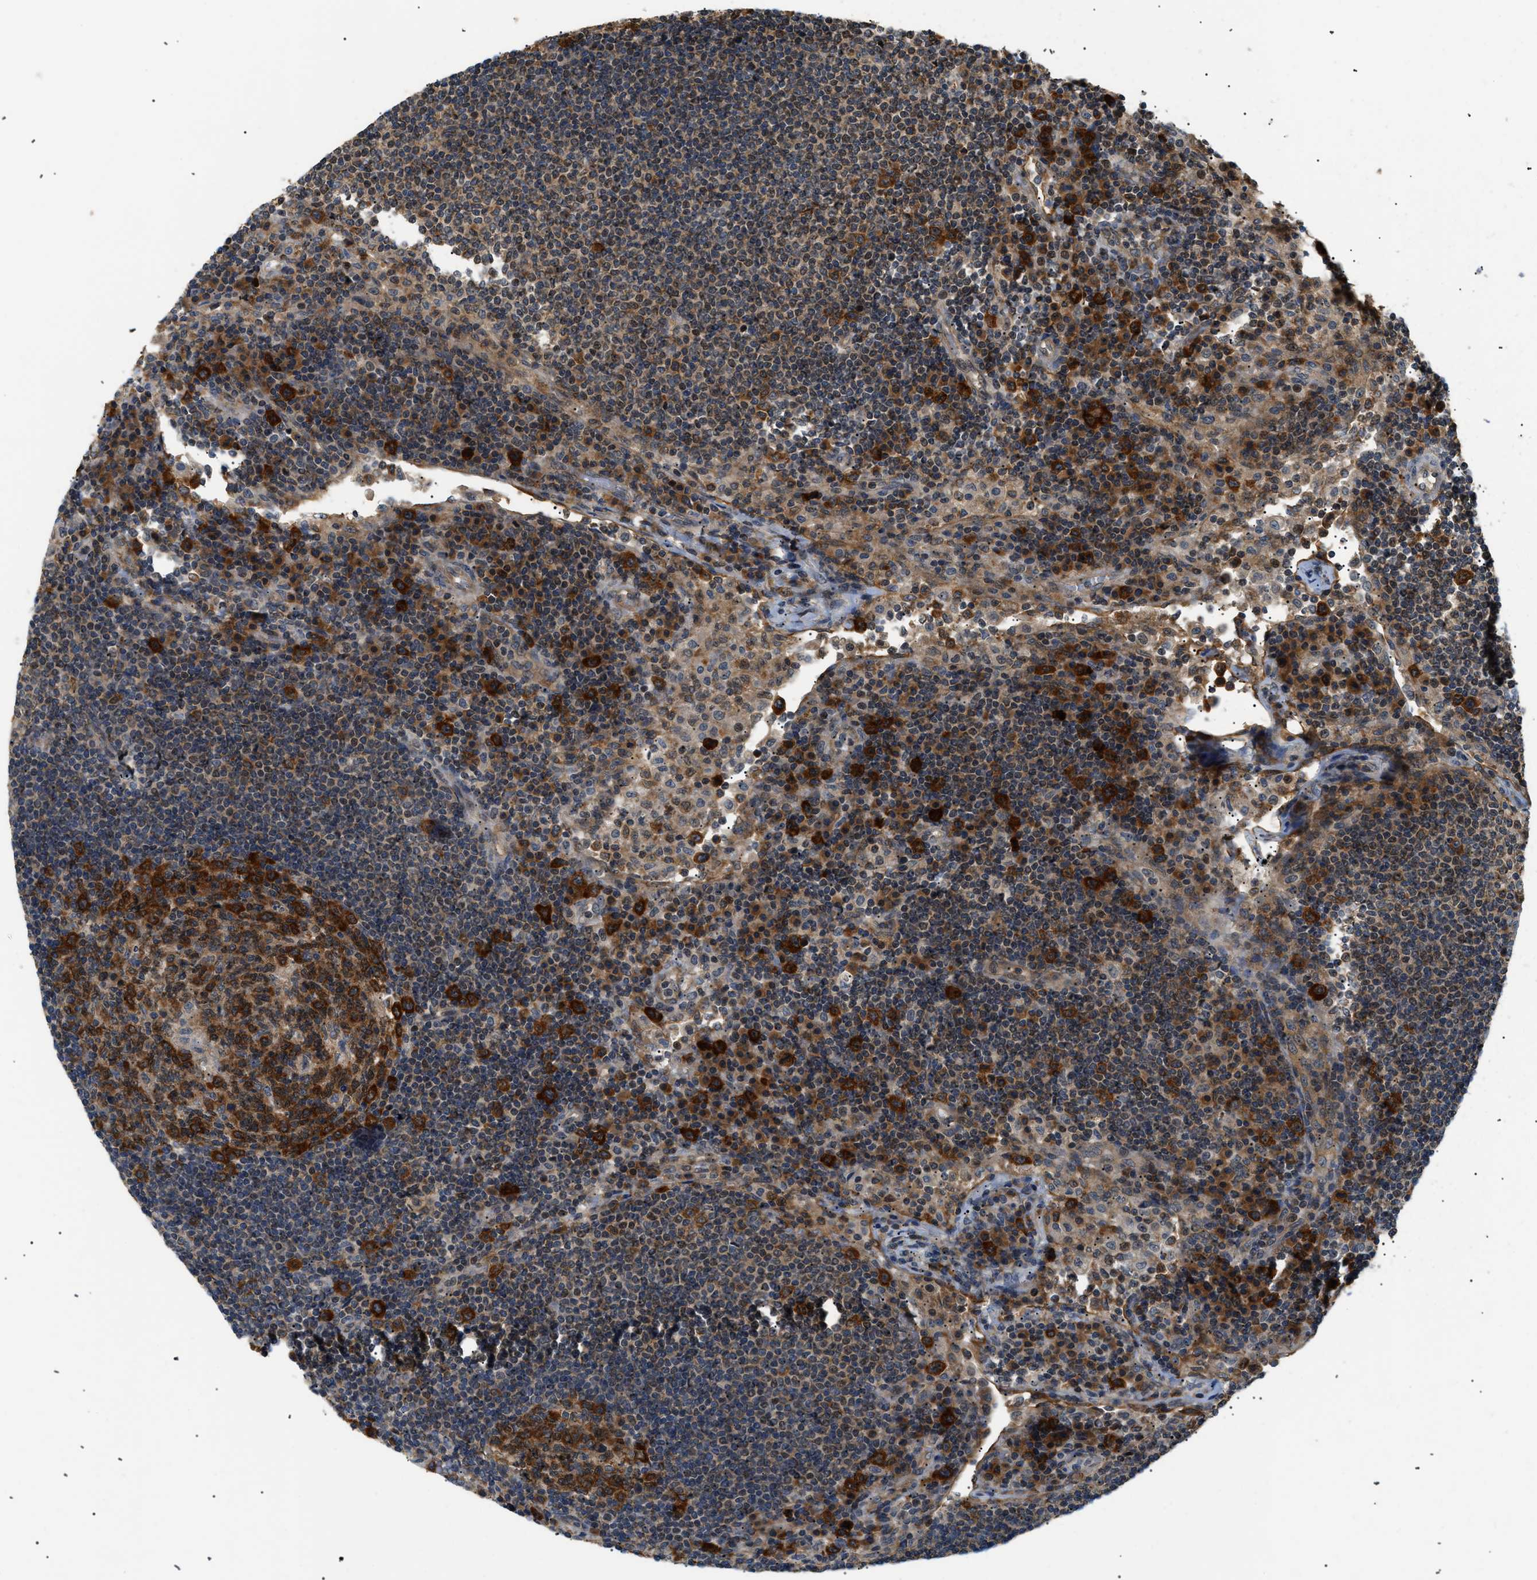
{"staining": {"intensity": "strong", "quantity": ">75%", "location": "cytoplasmic/membranous"}, "tissue": "lymph node", "cell_type": "Germinal center cells", "image_type": "normal", "snomed": [{"axis": "morphology", "description": "Normal tissue, NOS"}, {"axis": "topography", "description": "Lymph node"}], "caption": "This histopathology image exhibits immunohistochemistry (IHC) staining of unremarkable human lymph node, with high strong cytoplasmic/membranous staining in about >75% of germinal center cells.", "gene": "SRPK1", "patient": {"sex": "female", "age": 53}}